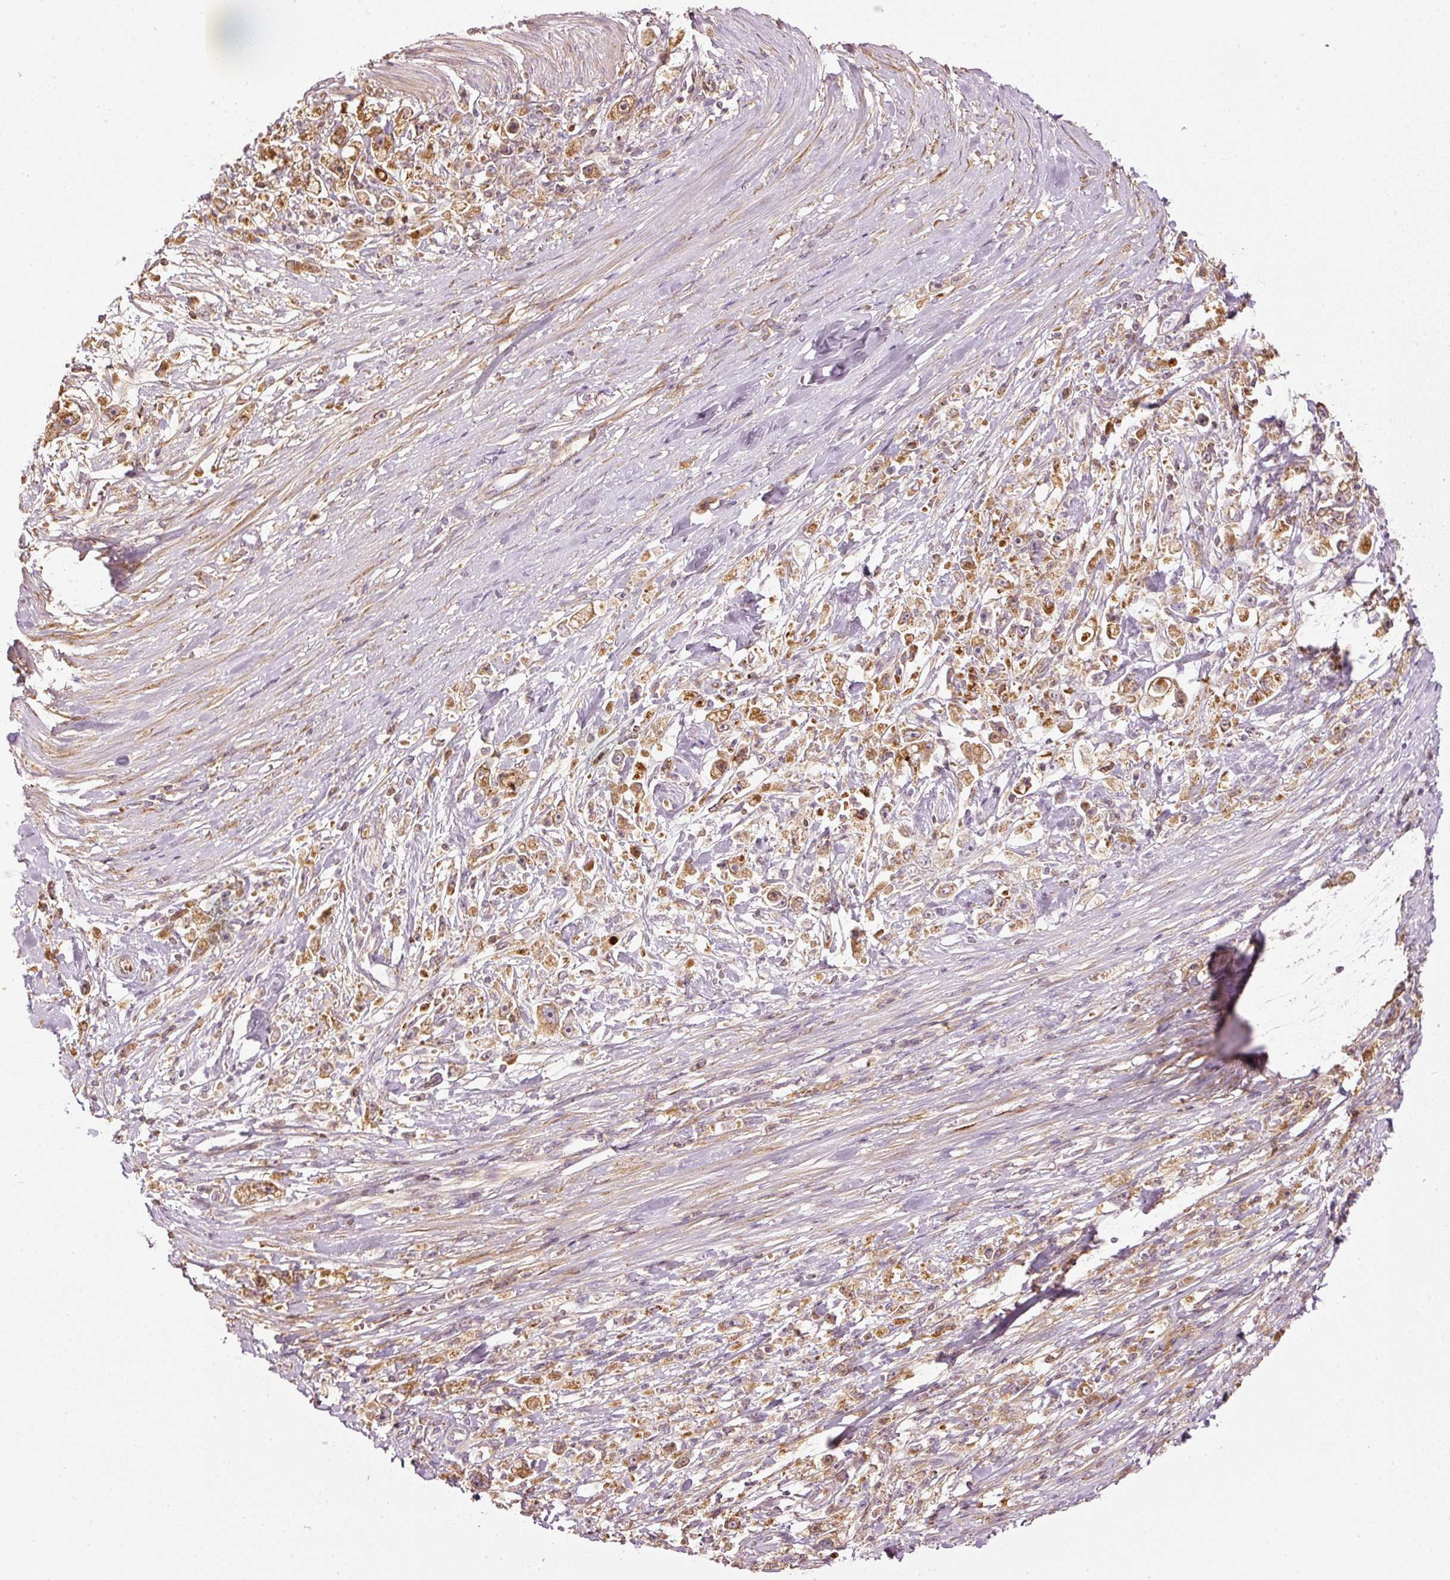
{"staining": {"intensity": "moderate", "quantity": ">75%", "location": "cytoplasmic/membranous"}, "tissue": "stomach cancer", "cell_type": "Tumor cells", "image_type": "cancer", "snomed": [{"axis": "morphology", "description": "Adenocarcinoma, NOS"}, {"axis": "topography", "description": "Stomach"}], "caption": "Human stomach cancer (adenocarcinoma) stained with a protein marker reveals moderate staining in tumor cells.", "gene": "SERPING1", "patient": {"sex": "female", "age": 59}}